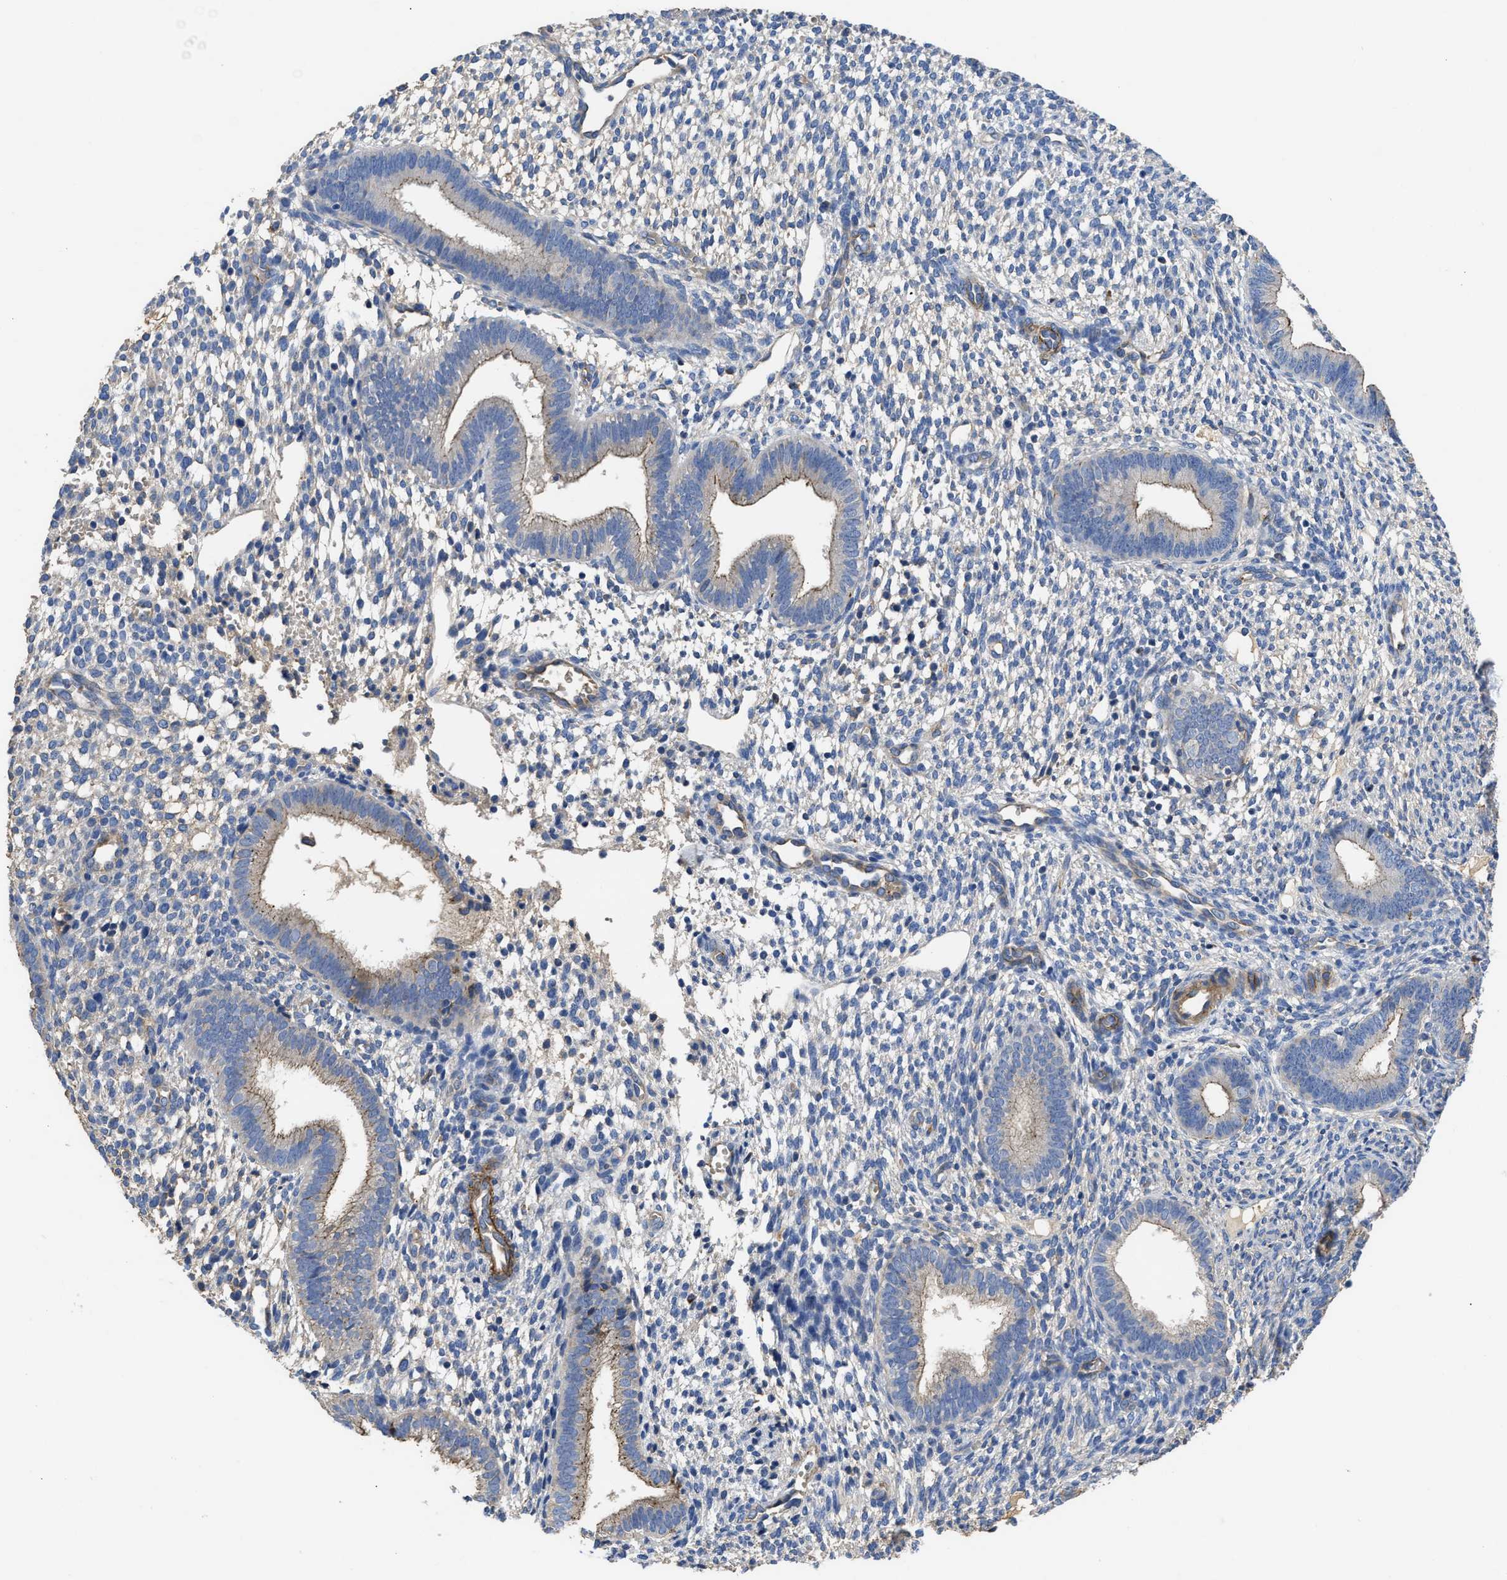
{"staining": {"intensity": "negative", "quantity": "none", "location": "none"}, "tissue": "endometrium", "cell_type": "Cells in endometrial stroma", "image_type": "normal", "snomed": [{"axis": "morphology", "description": "Normal tissue, NOS"}, {"axis": "topography", "description": "Endometrium"}], "caption": "There is no significant staining in cells in endometrial stroma of endometrium. (DAB IHC visualized using brightfield microscopy, high magnification).", "gene": "USP4", "patient": {"sex": "female", "age": 46}}